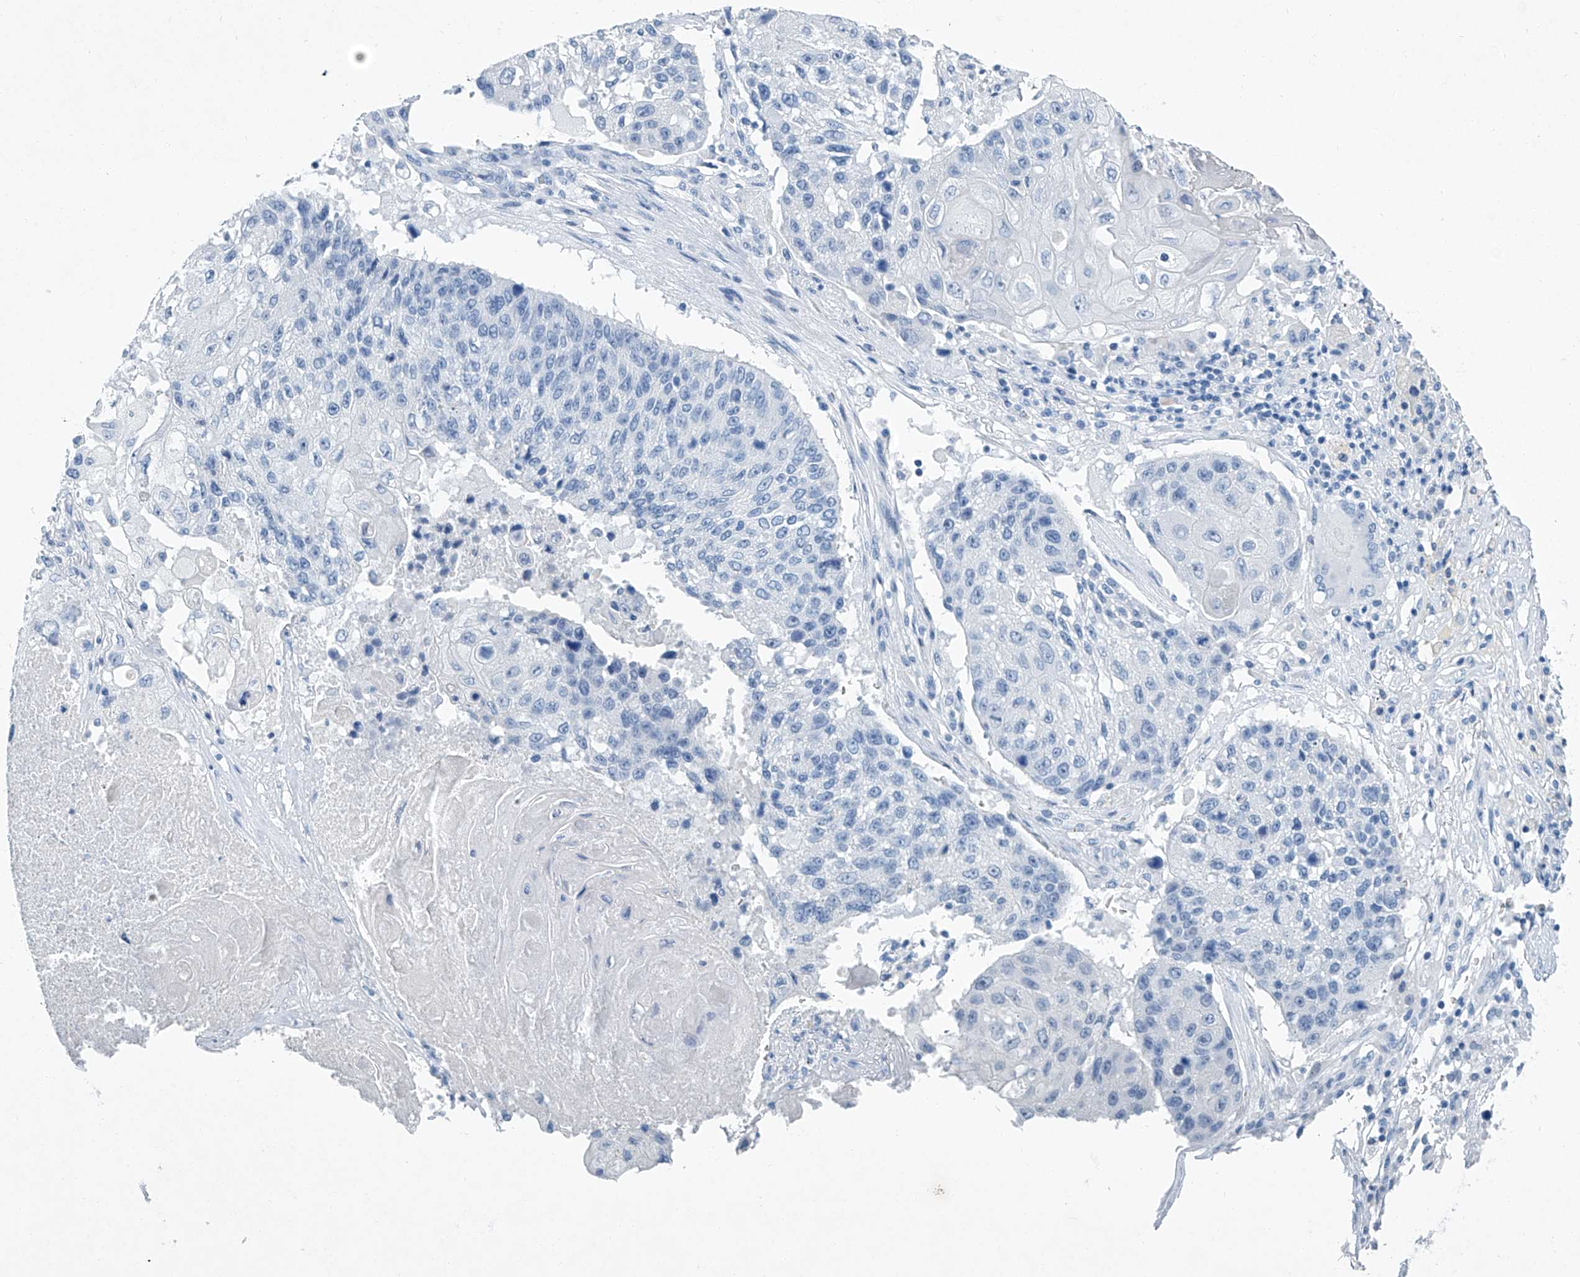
{"staining": {"intensity": "negative", "quantity": "none", "location": "none"}, "tissue": "lung cancer", "cell_type": "Tumor cells", "image_type": "cancer", "snomed": [{"axis": "morphology", "description": "Squamous cell carcinoma, NOS"}, {"axis": "topography", "description": "Lung"}], "caption": "Immunohistochemistry (IHC) photomicrograph of neoplastic tissue: human squamous cell carcinoma (lung) stained with DAB (3,3'-diaminobenzidine) demonstrates no significant protein staining in tumor cells.", "gene": "CYP2A7", "patient": {"sex": "male", "age": 61}}